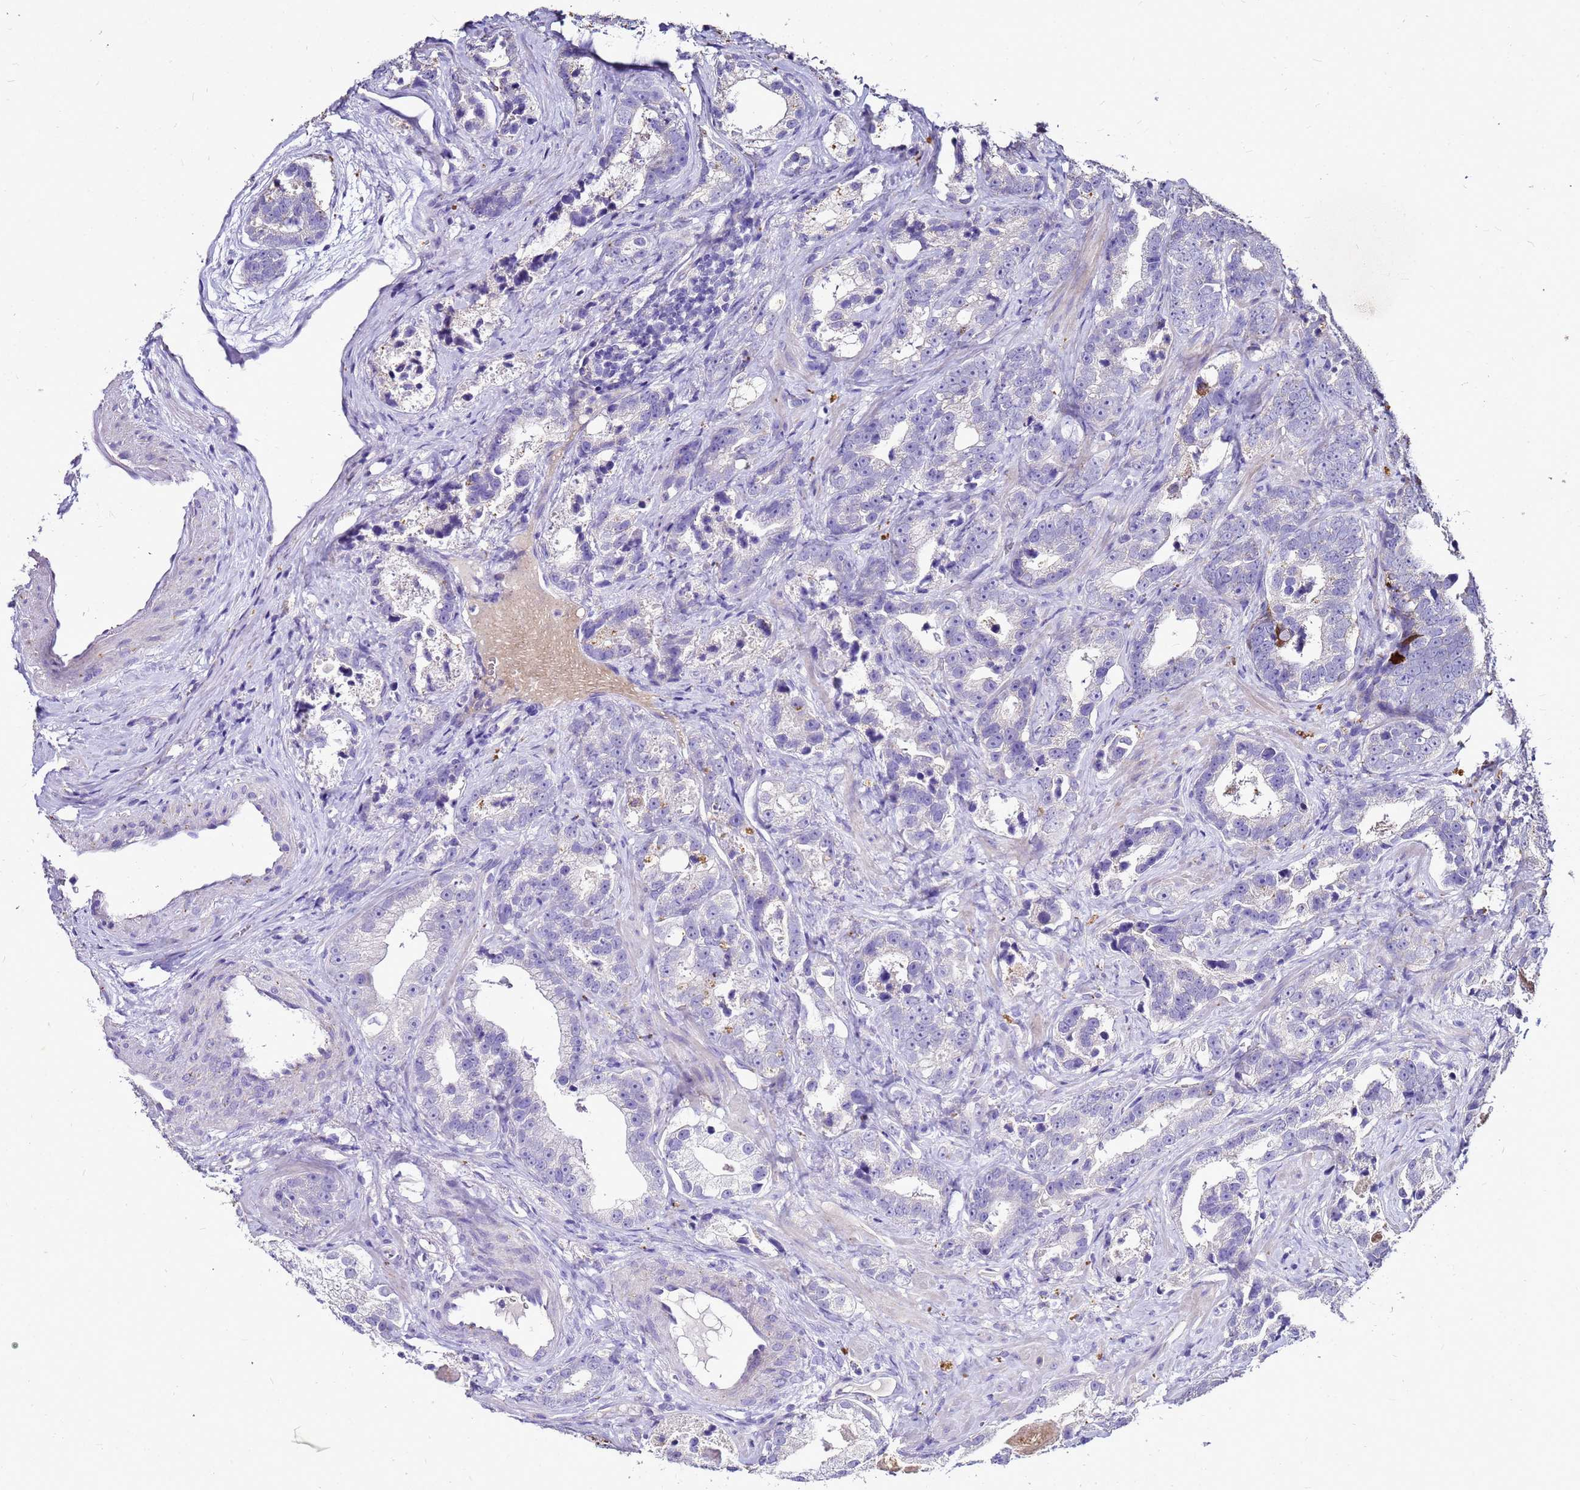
{"staining": {"intensity": "negative", "quantity": "none", "location": "none"}, "tissue": "prostate cancer", "cell_type": "Tumor cells", "image_type": "cancer", "snomed": [{"axis": "morphology", "description": "Adenocarcinoma, High grade"}, {"axis": "topography", "description": "Prostate"}], "caption": "Immunohistochemistry (IHC) of prostate cancer (high-grade adenocarcinoma) demonstrates no positivity in tumor cells. Brightfield microscopy of immunohistochemistry (IHC) stained with DAB (3,3'-diaminobenzidine) (brown) and hematoxylin (blue), captured at high magnification.", "gene": "S100A2", "patient": {"sex": "male", "age": 62}}